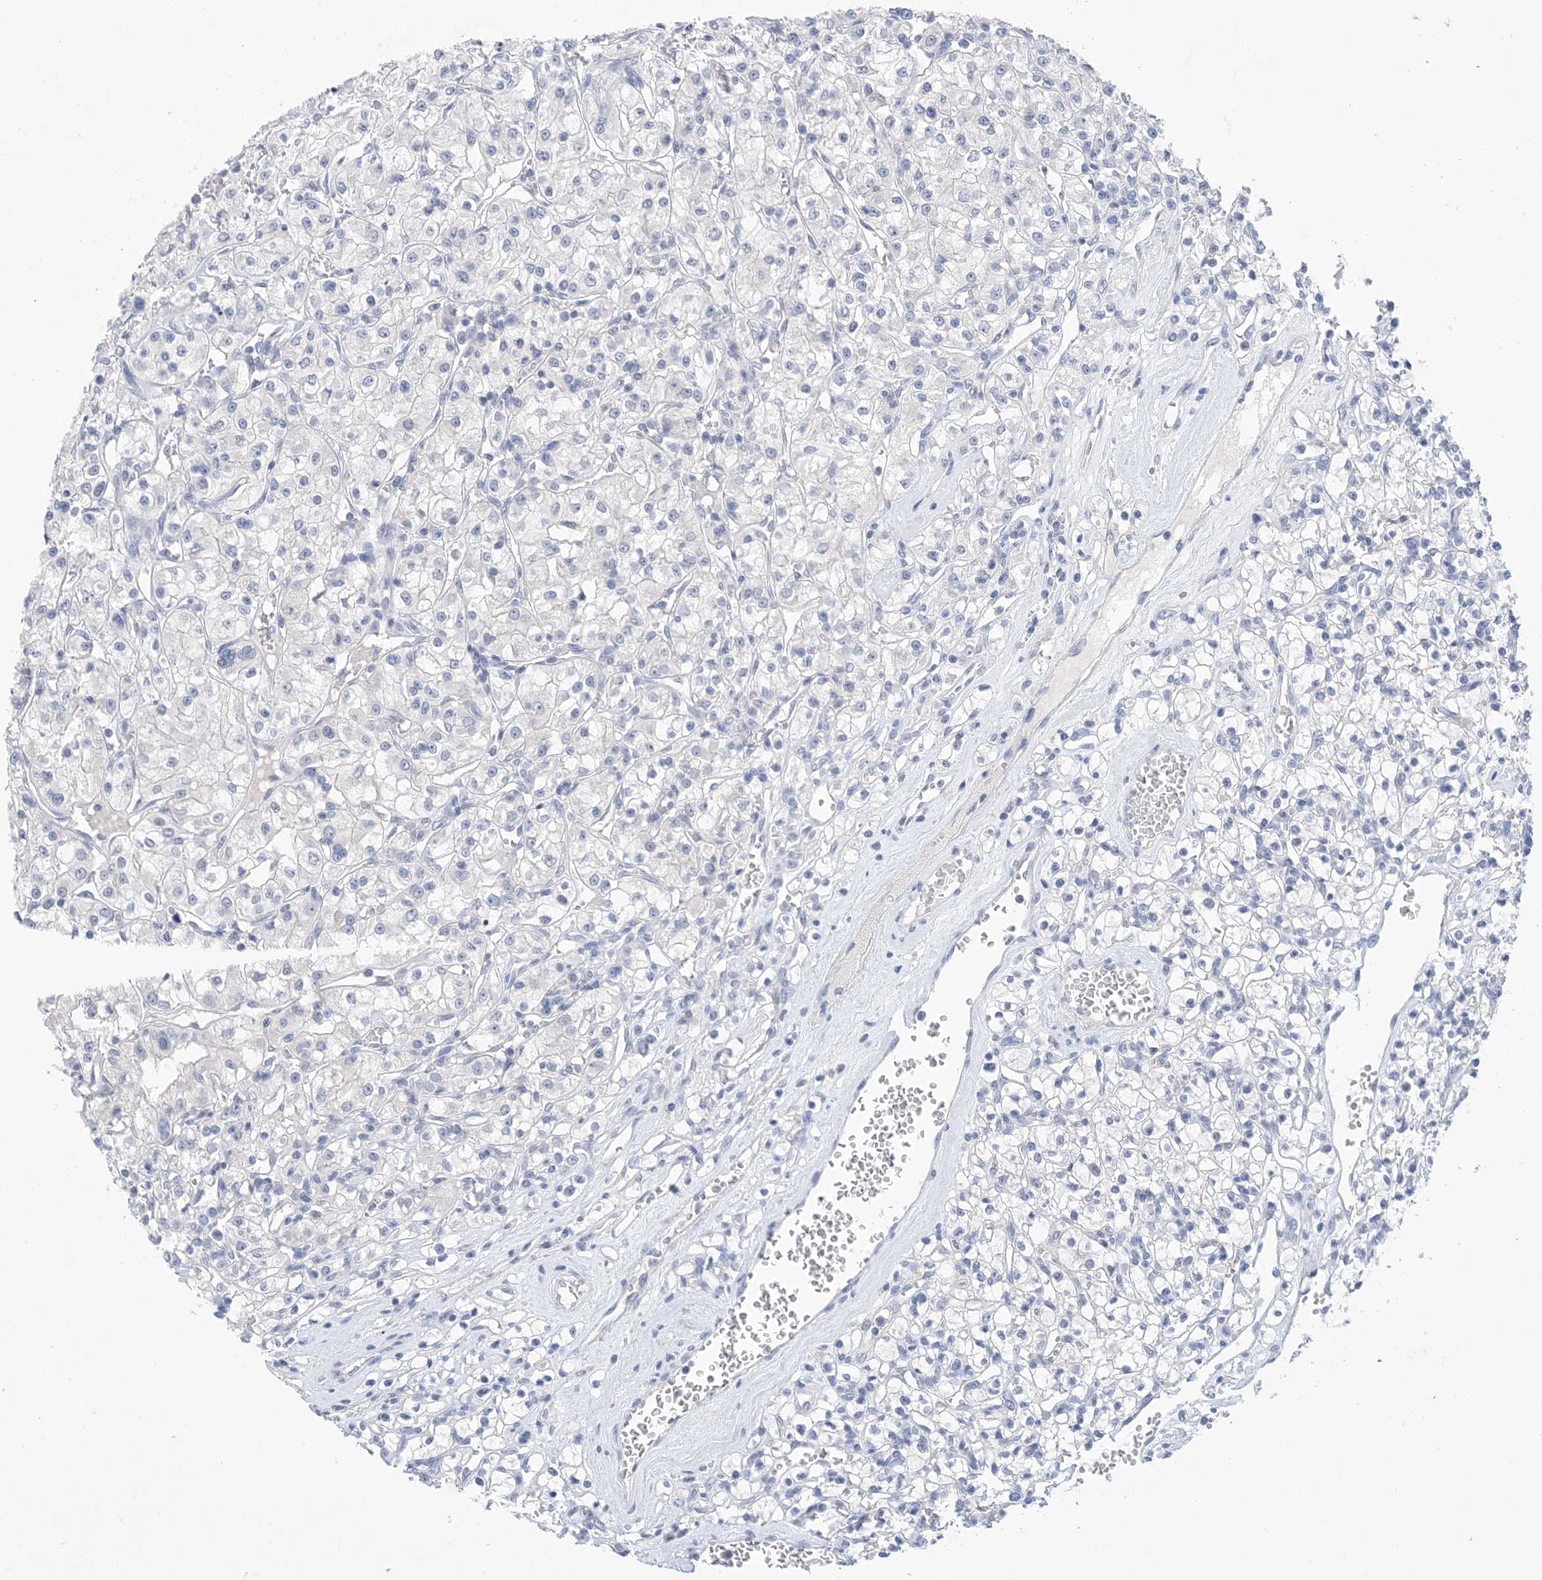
{"staining": {"intensity": "negative", "quantity": "none", "location": "none"}, "tissue": "renal cancer", "cell_type": "Tumor cells", "image_type": "cancer", "snomed": [{"axis": "morphology", "description": "Adenocarcinoma, NOS"}, {"axis": "topography", "description": "Kidney"}], "caption": "This is an IHC micrograph of human renal cancer (adenocarcinoma). There is no expression in tumor cells.", "gene": "DSC3", "patient": {"sex": "female", "age": 59}}